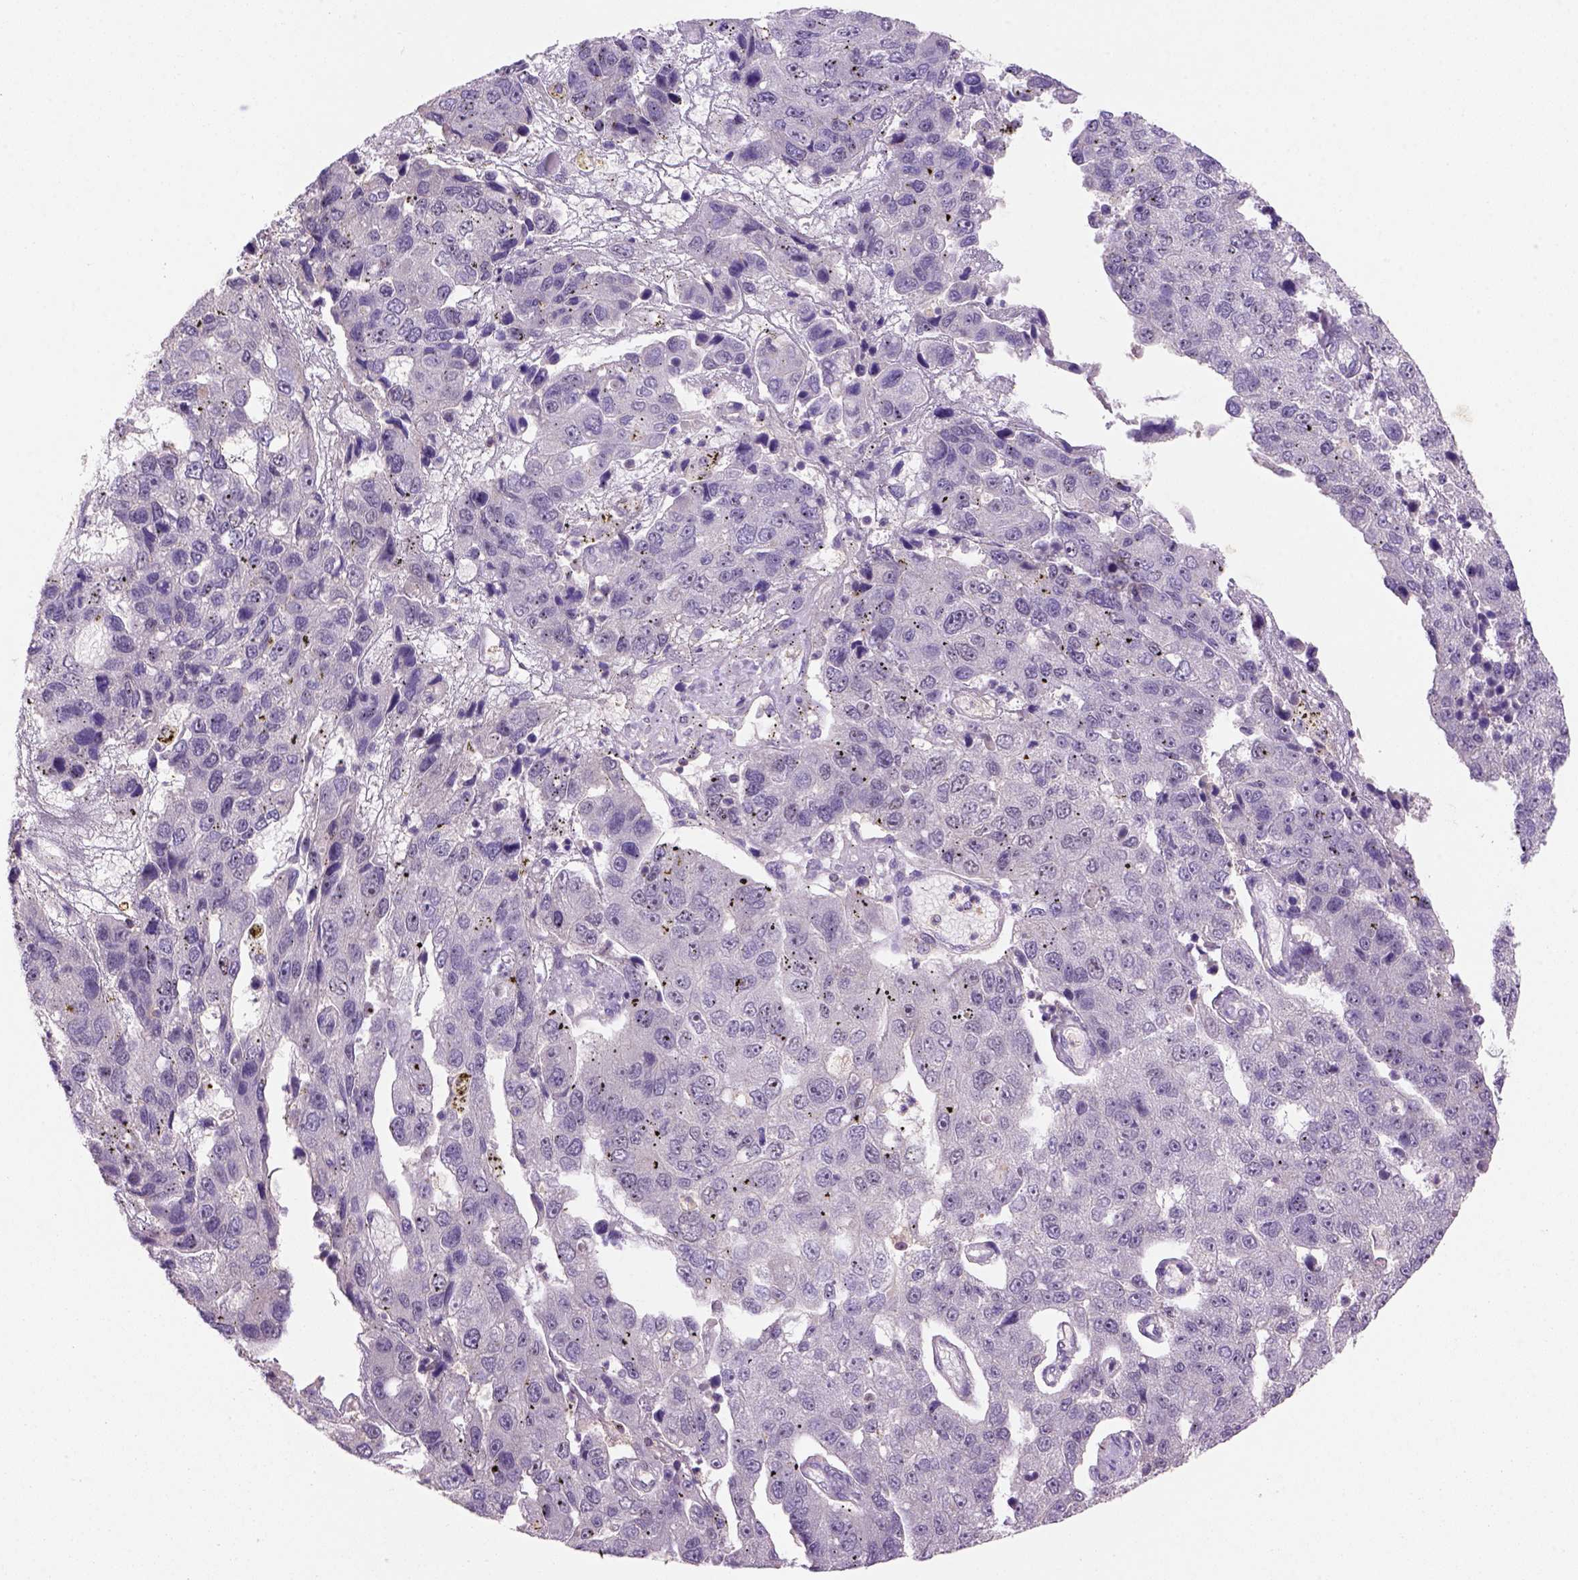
{"staining": {"intensity": "negative", "quantity": "none", "location": "none"}, "tissue": "pancreatic cancer", "cell_type": "Tumor cells", "image_type": "cancer", "snomed": [{"axis": "morphology", "description": "Adenocarcinoma, NOS"}, {"axis": "topography", "description": "Pancreas"}], "caption": "This is an IHC image of pancreatic cancer. There is no positivity in tumor cells.", "gene": "SCML4", "patient": {"sex": "female", "age": 61}}